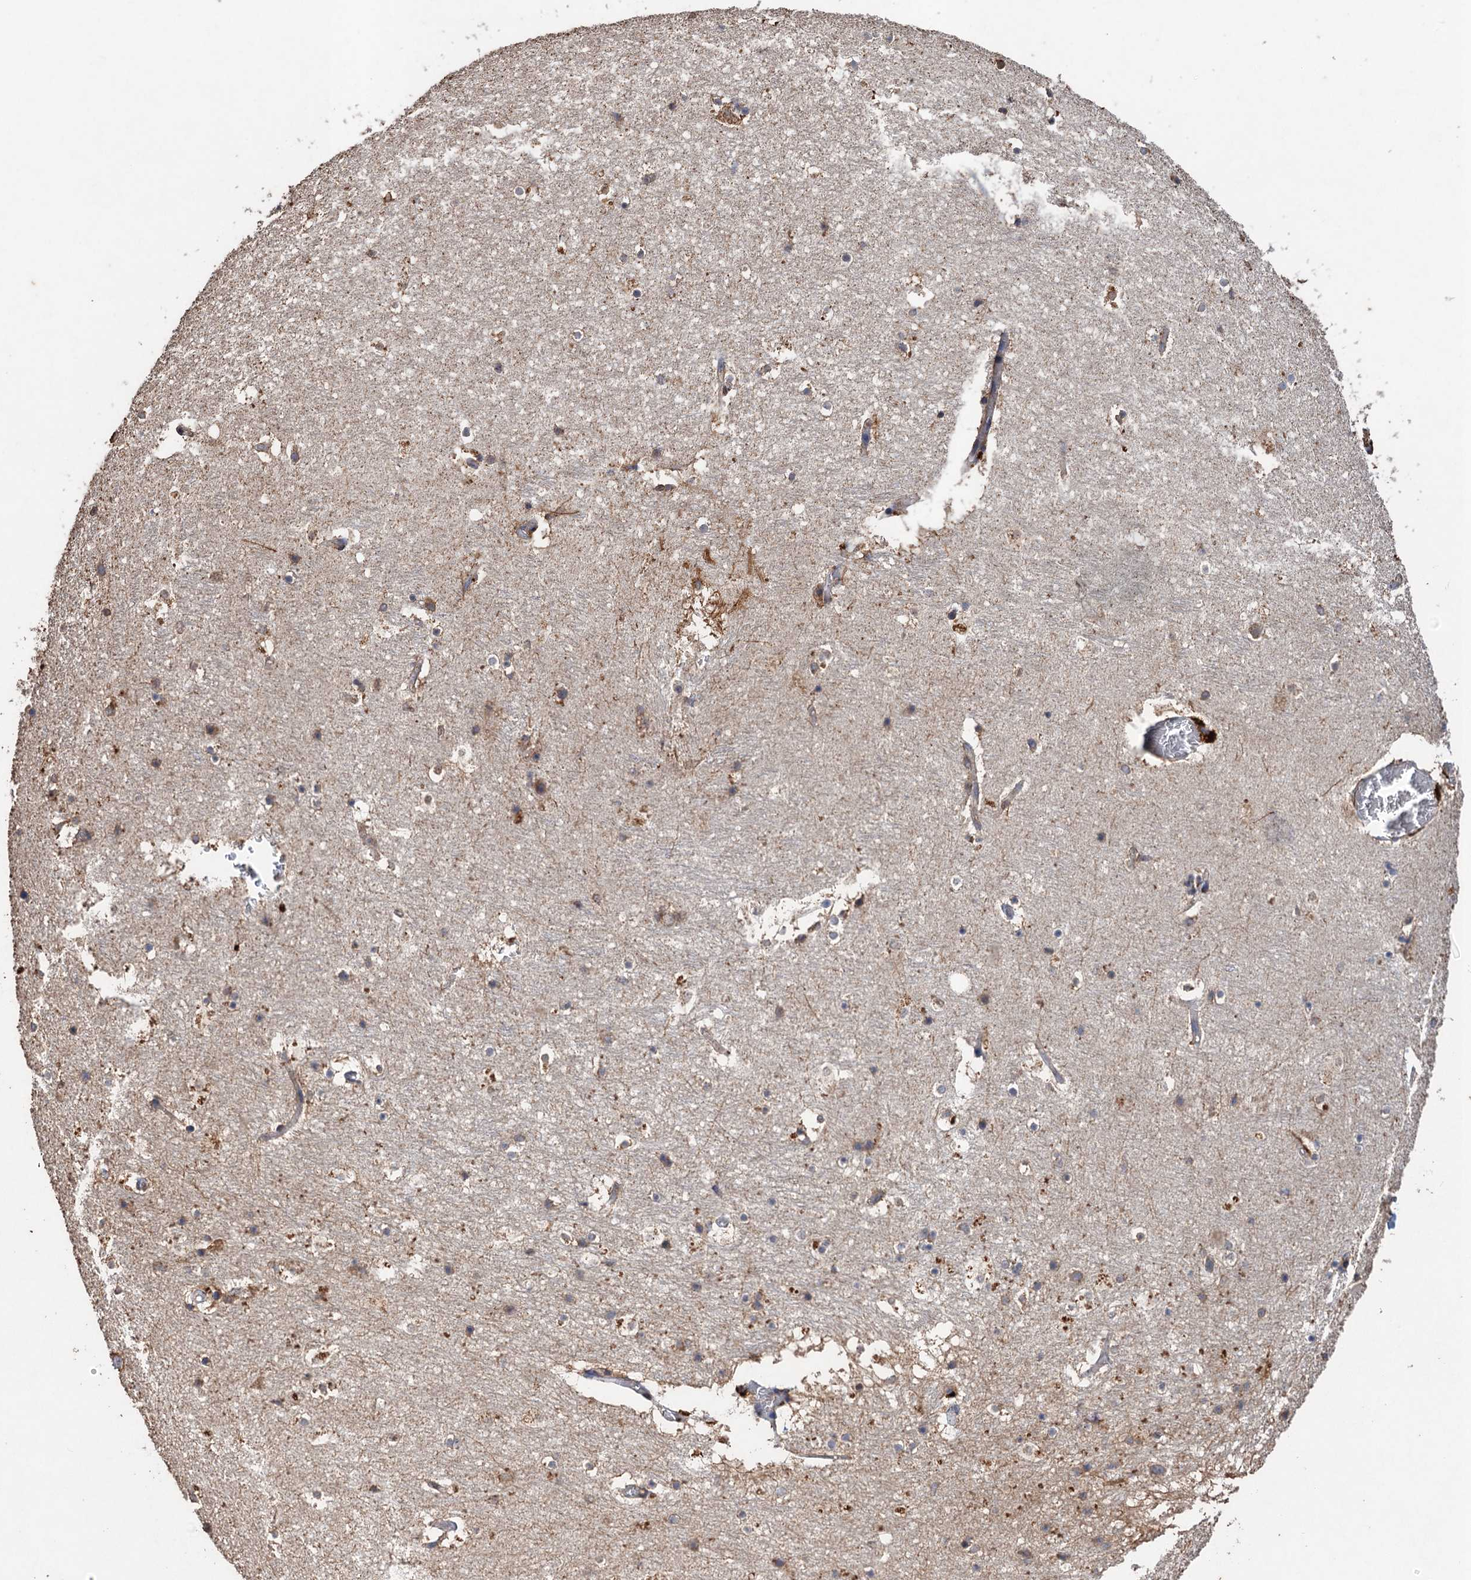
{"staining": {"intensity": "moderate", "quantity": "<25%", "location": "cytoplasmic/membranous"}, "tissue": "hippocampus", "cell_type": "Glial cells", "image_type": "normal", "snomed": [{"axis": "morphology", "description": "Normal tissue, NOS"}, {"axis": "topography", "description": "Hippocampus"}], "caption": "DAB (3,3'-diaminobenzidine) immunohistochemical staining of benign hippocampus demonstrates moderate cytoplasmic/membranous protein positivity in about <25% of glial cells.", "gene": "SCUBE3", "patient": {"sex": "female", "age": 52}}